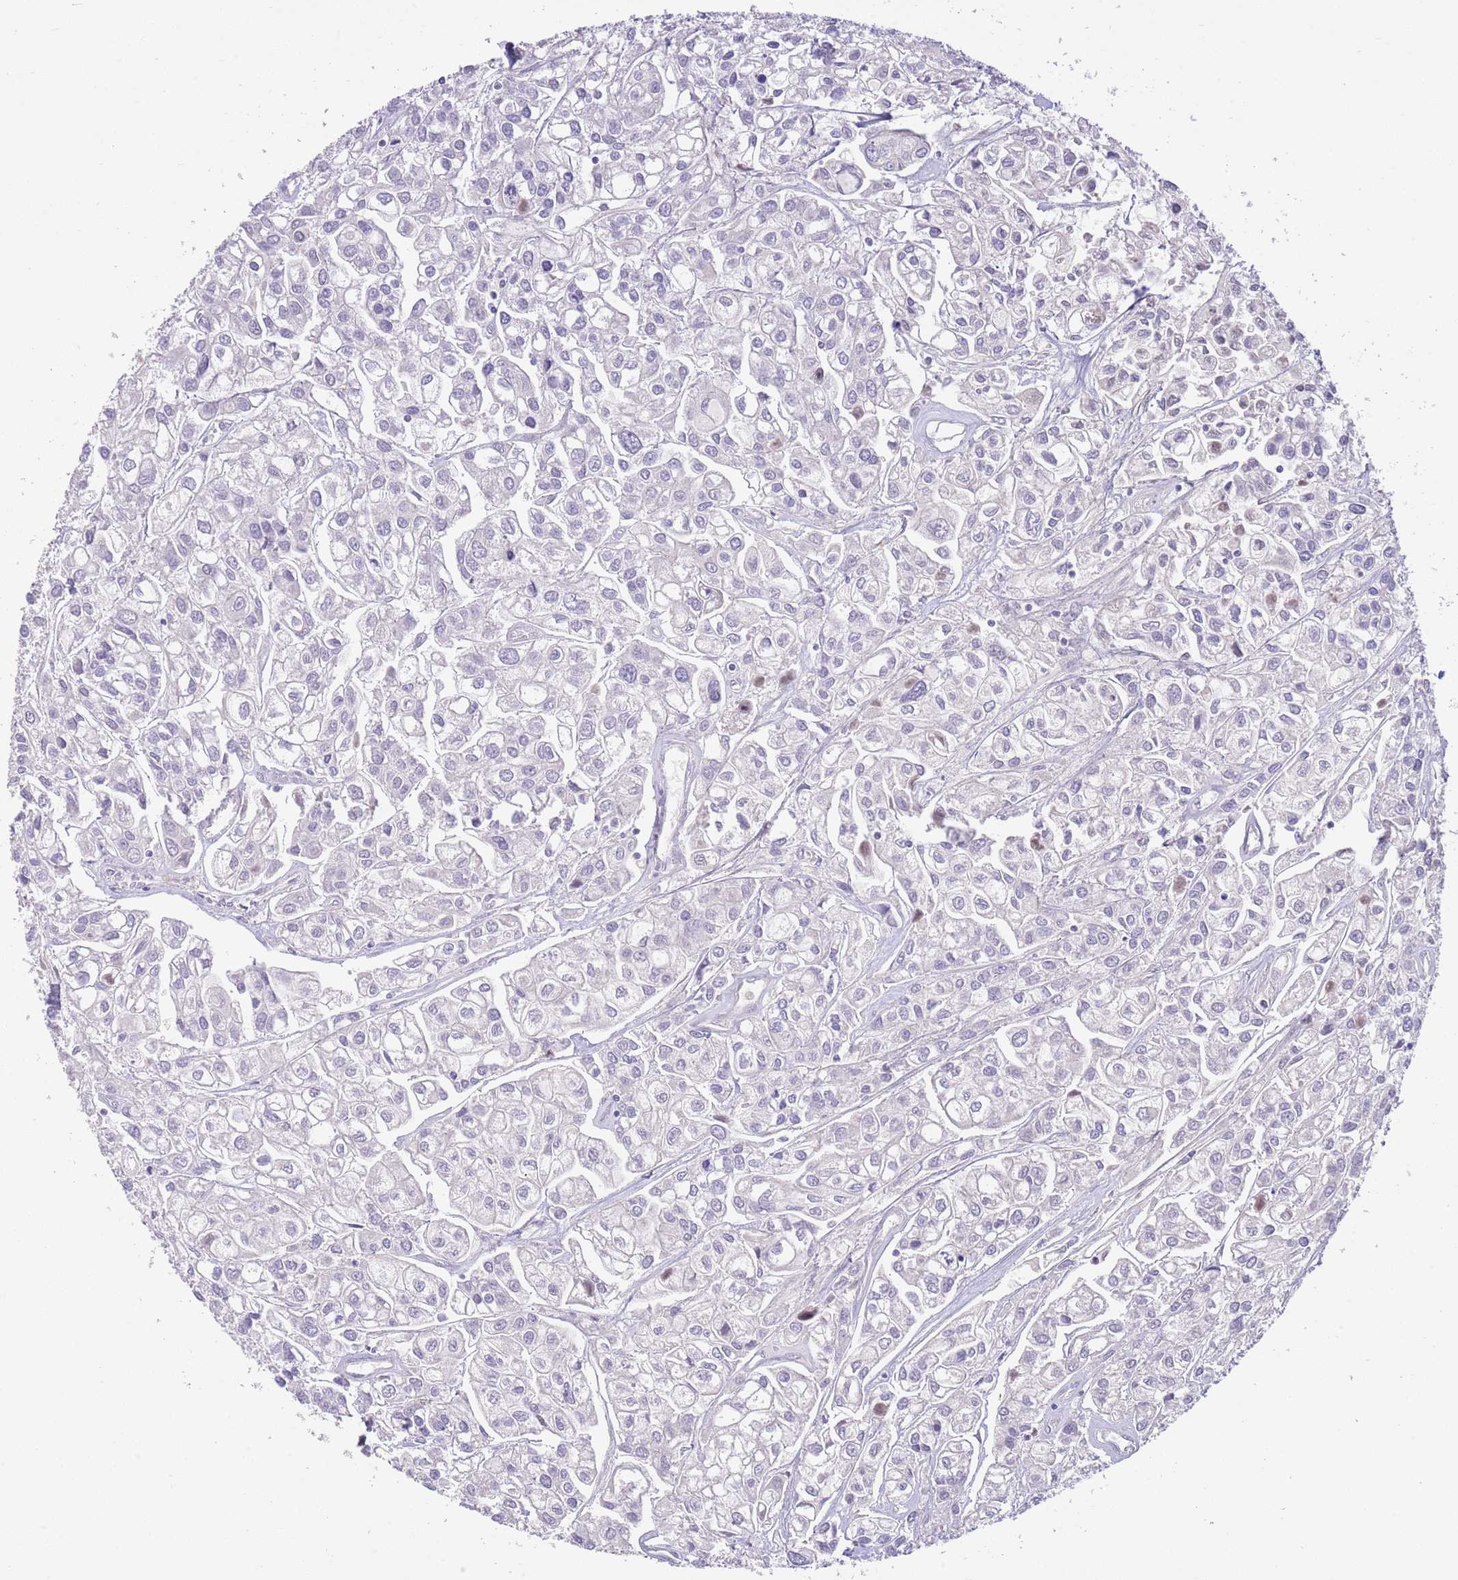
{"staining": {"intensity": "negative", "quantity": "none", "location": "none"}, "tissue": "urothelial cancer", "cell_type": "Tumor cells", "image_type": "cancer", "snomed": [{"axis": "morphology", "description": "Urothelial carcinoma, High grade"}, {"axis": "topography", "description": "Urinary bladder"}], "caption": "This micrograph is of urothelial cancer stained with IHC to label a protein in brown with the nuclei are counter-stained blue. There is no staining in tumor cells. (DAB IHC with hematoxylin counter stain).", "gene": "IGFL4", "patient": {"sex": "male", "age": 67}}